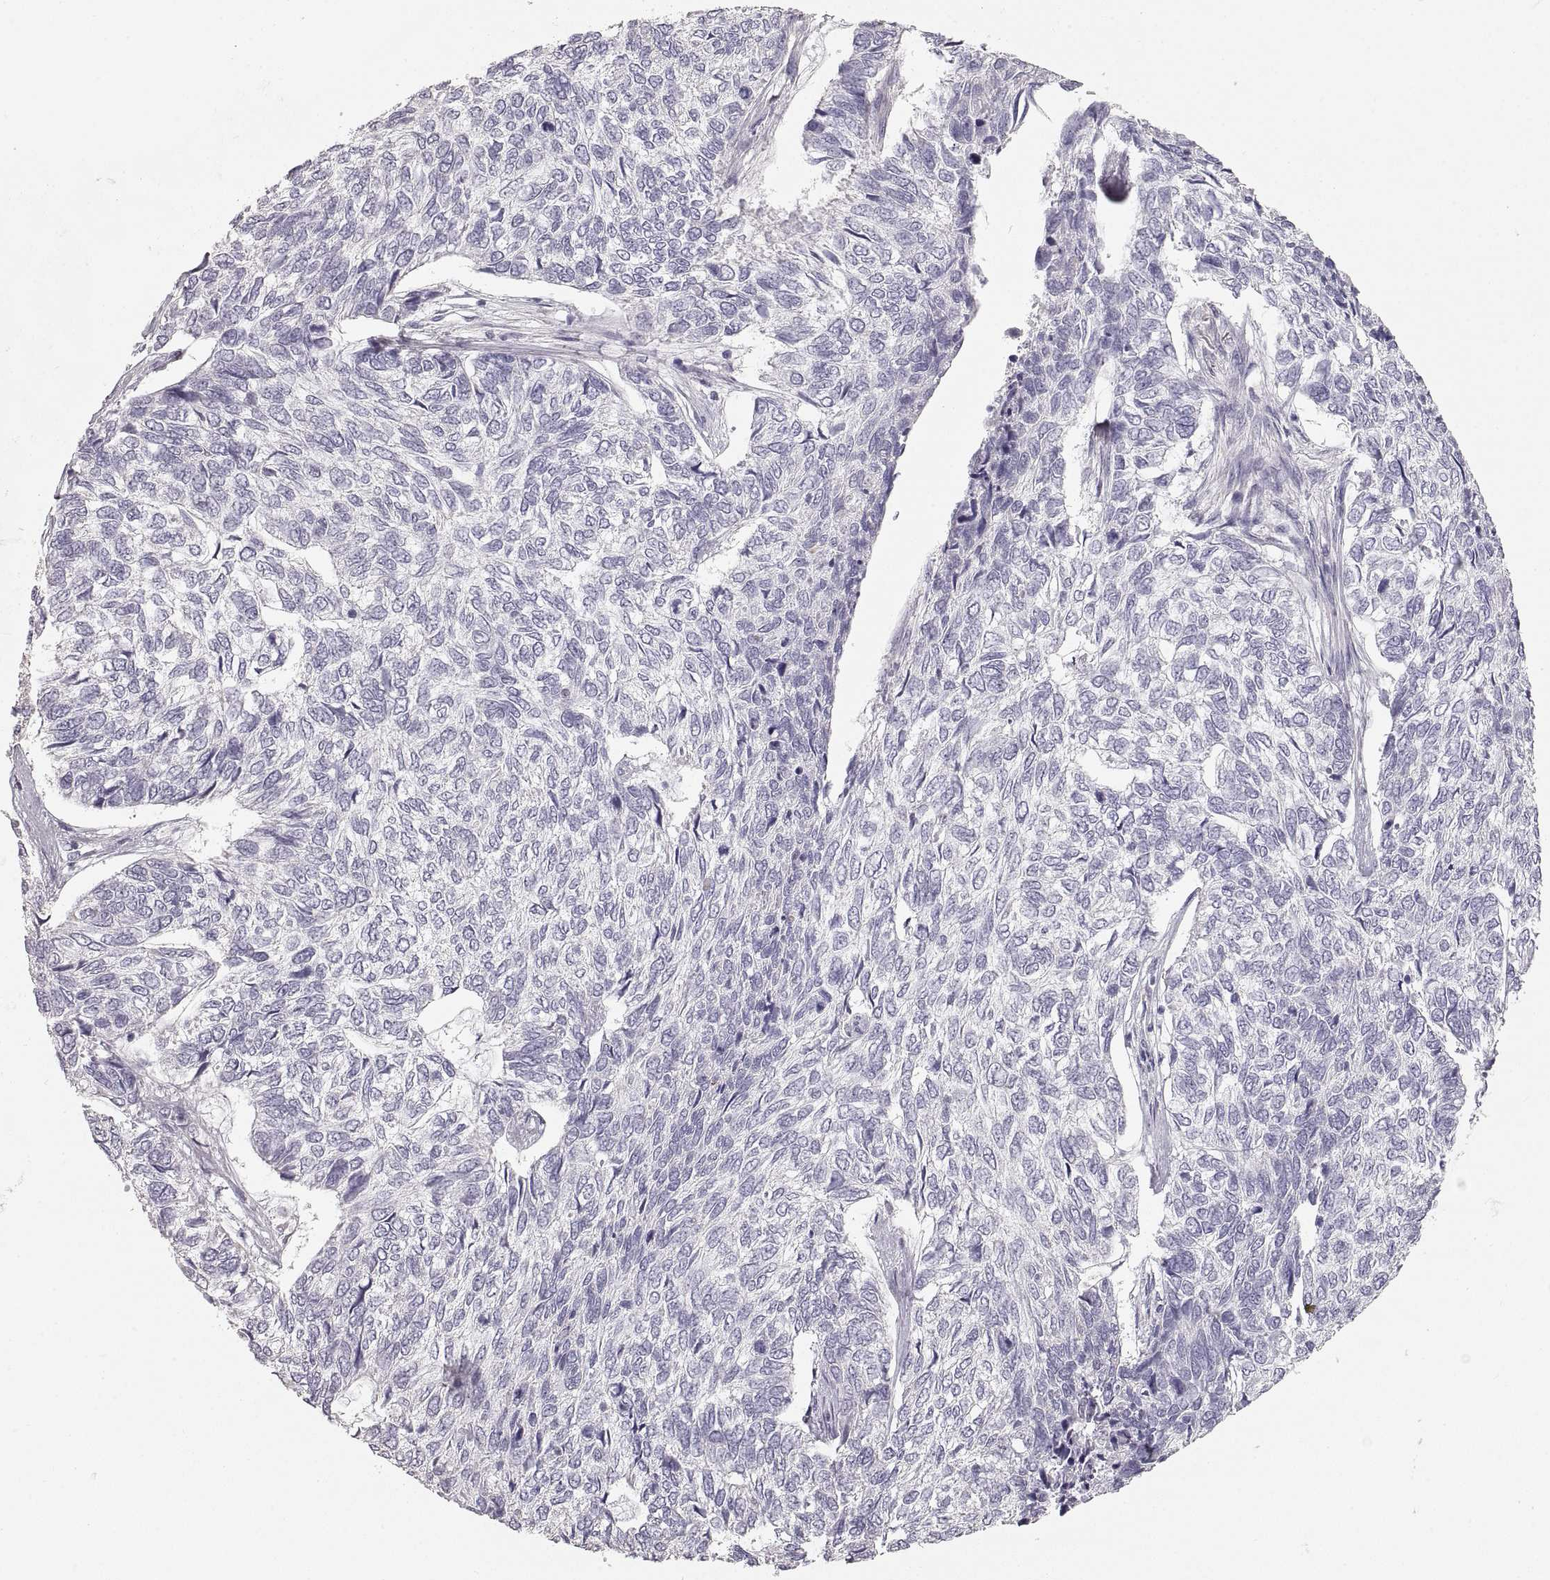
{"staining": {"intensity": "negative", "quantity": "none", "location": "none"}, "tissue": "skin cancer", "cell_type": "Tumor cells", "image_type": "cancer", "snomed": [{"axis": "morphology", "description": "Basal cell carcinoma"}, {"axis": "topography", "description": "Skin"}], "caption": "High power microscopy photomicrograph of an IHC histopathology image of skin cancer (basal cell carcinoma), revealing no significant expression in tumor cells.", "gene": "ZP3", "patient": {"sex": "female", "age": 65}}